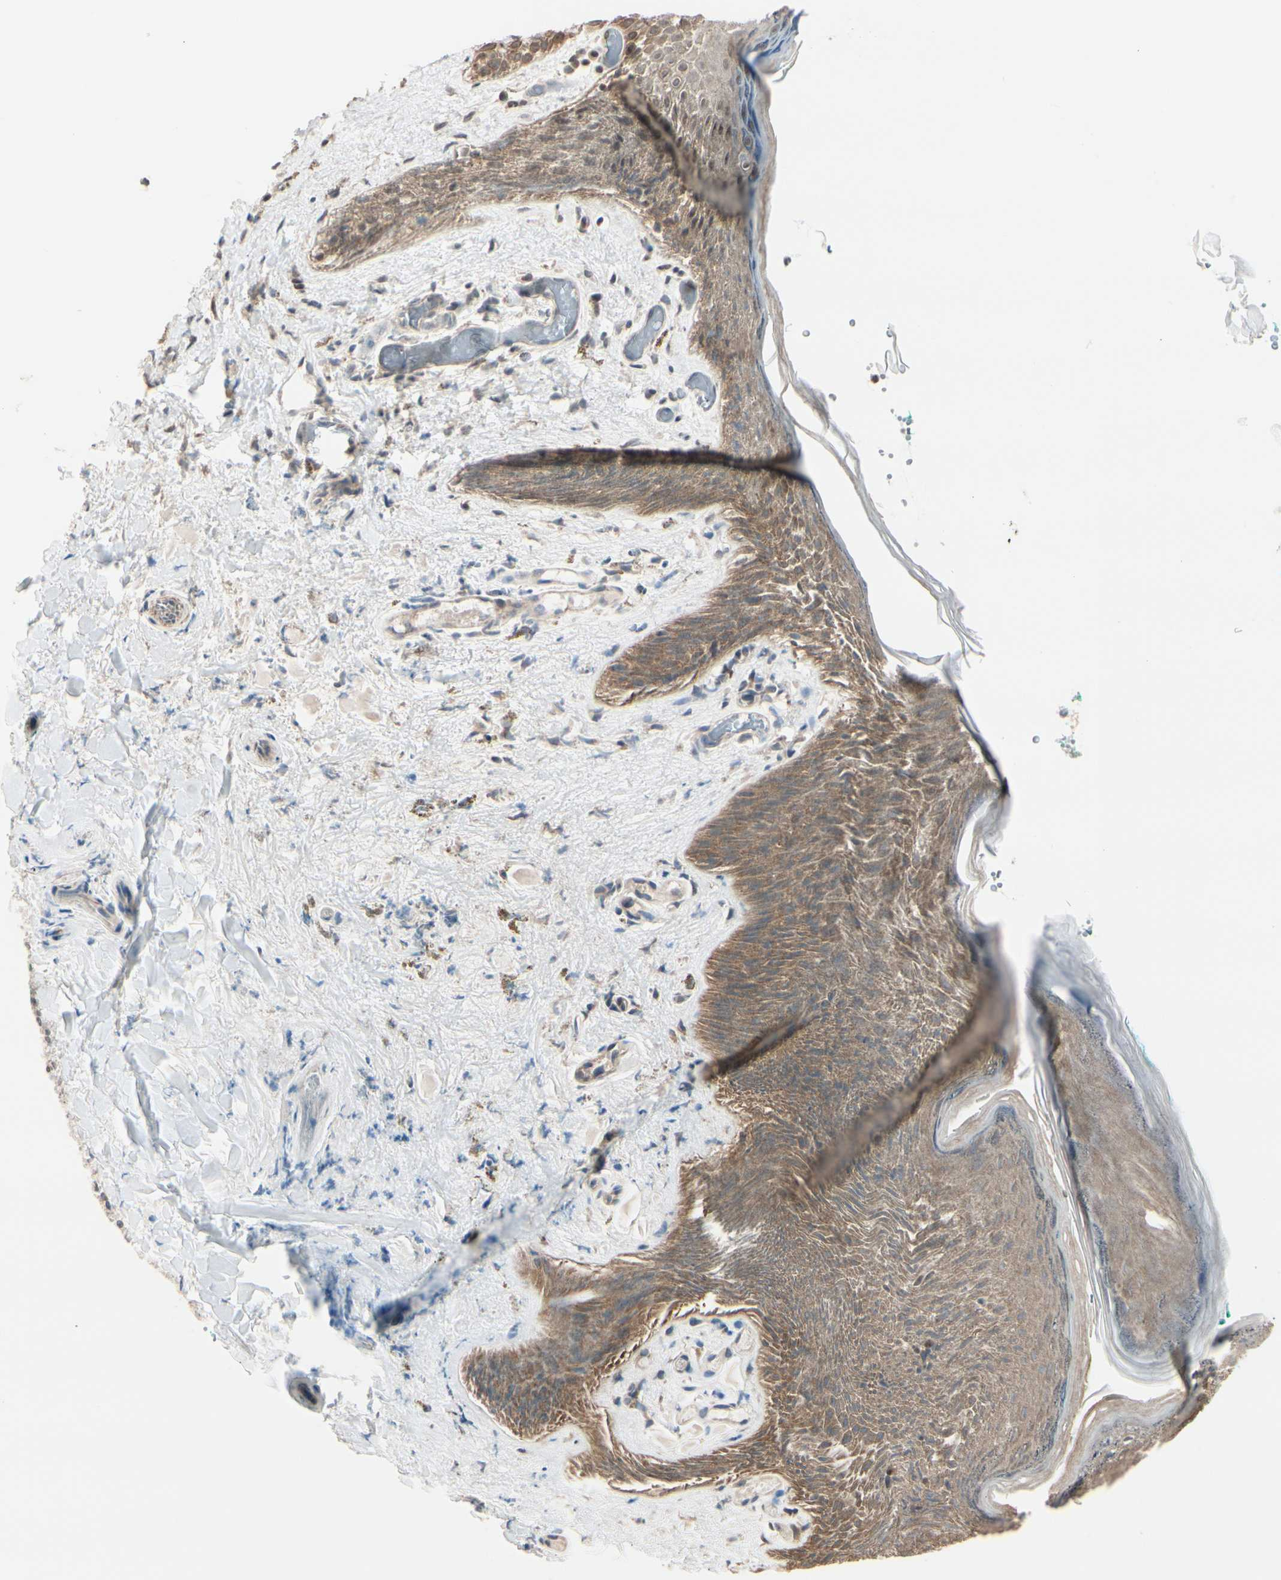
{"staining": {"intensity": "moderate", "quantity": ">75%", "location": "cytoplasmic/membranous"}, "tissue": "skin", "cell_type": "Epidermal cells", "image_type": "normal", "snomed": [{"axis": "morphology", "description": "Normal tissue, NOS"}, {"axis": "topography", "description": "Anal"}], "caption": "A high-resolution photomicrograph shows immunohistochemistry (IHC) staining of normal skin, which reveals moderate cytoplasmic/membranous staining in about >75% of epidermal cells.", "gene": "BRMS1", "patient": {"sex": "male", "age": 74}}